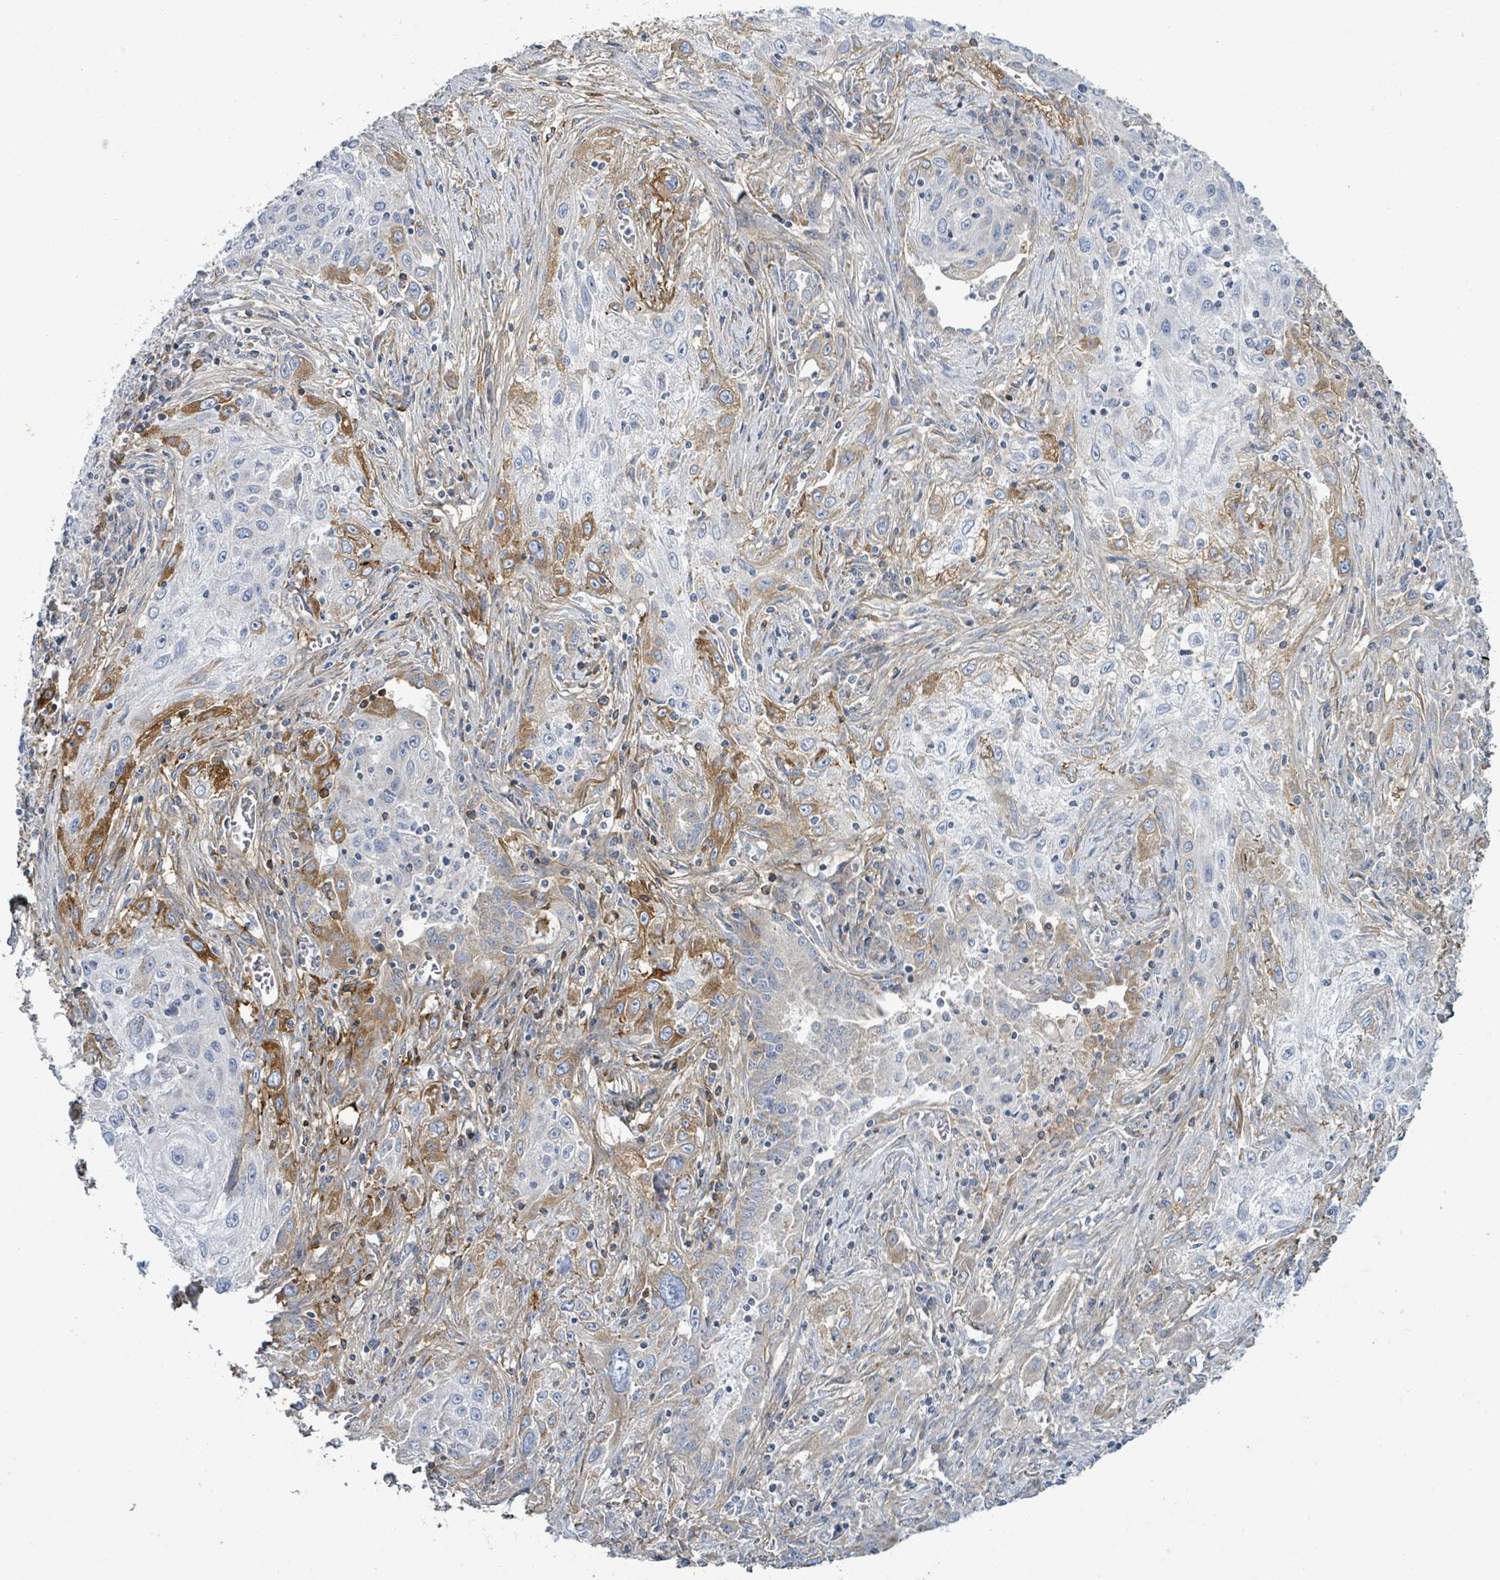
{"staining": {"intensity": "moderate", "quantity": "<25%", "location": "cytoplasmic/membranous"}, "tissue": "lung cancer", "cell_type": "Tumor cells", "image_type": "cancer", "snomed": [{"axis": "morphology", "description": "Squamous cell carcinoma, NOS"}, {"axis": "topography", "description": "Lung"}], "caption": "Immunohistochemical staining of lung cancer (squamous cell carcinoma) displays low levels of moderate cytoplasmic/membranous protein positivity in about <25% of tumor cells.", "gene": "ALG12", "patient": {"sex": "female", "age": 69}}